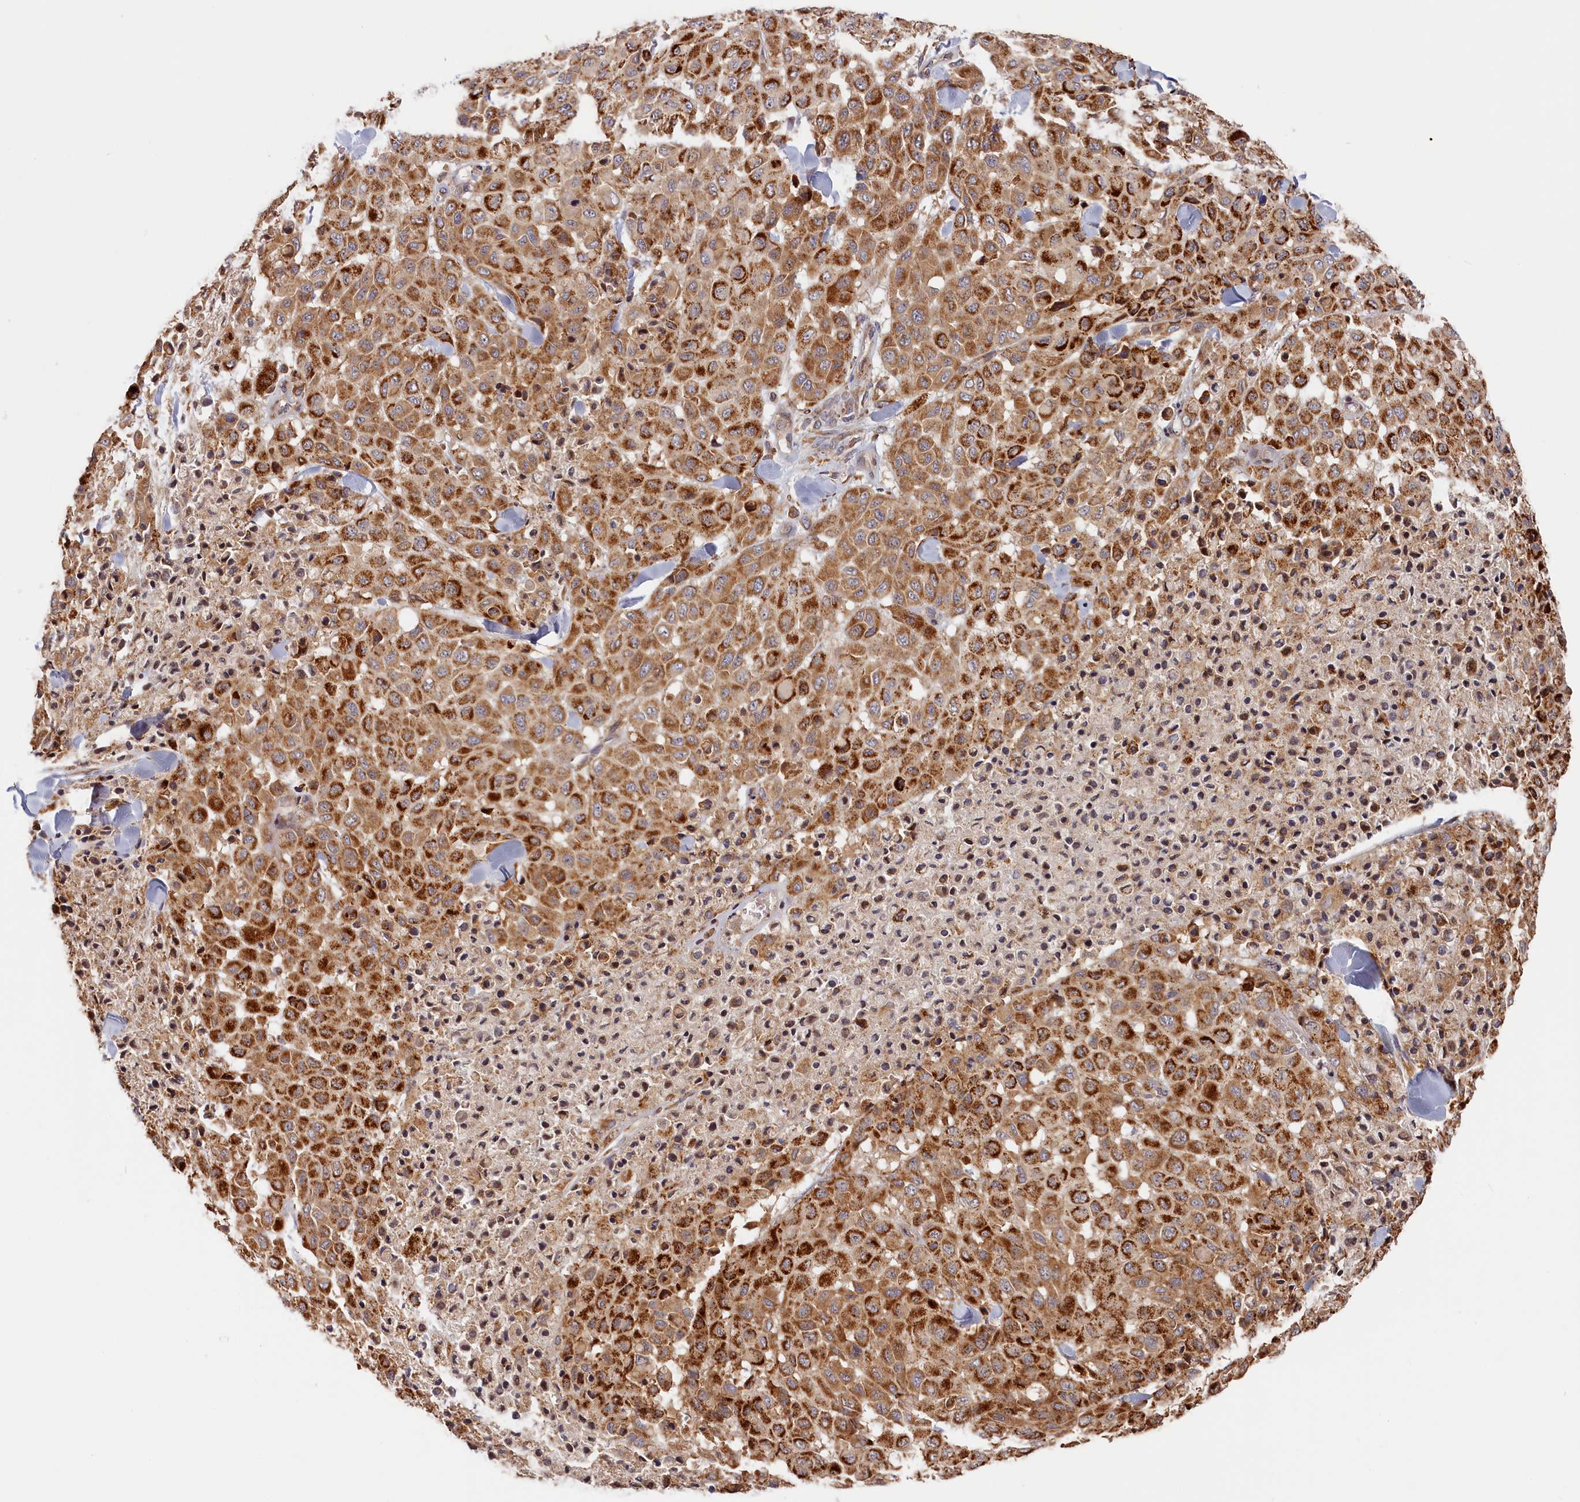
{"staining": {"intensity": "strong", "quantity": ">75%", "location": "cytoplasmic/membranous"}, "tissue": "melanoma", "cell_type": "Tumor cells", "image_type": "cancer", "snomed": [{"axis": "morphology", "description": "Malignant melanoma, Metastatic site"}, {"axis": "topography", "description": "Skin"}], "caption": "There is high levels of strong cytoplasmic/membranous positivity in tumor cells of melanoma, as demonstrated by immunohistochemical staining (brown color).", "gene": "CEP44", "patient": {"sex": "female", "age": 81}}